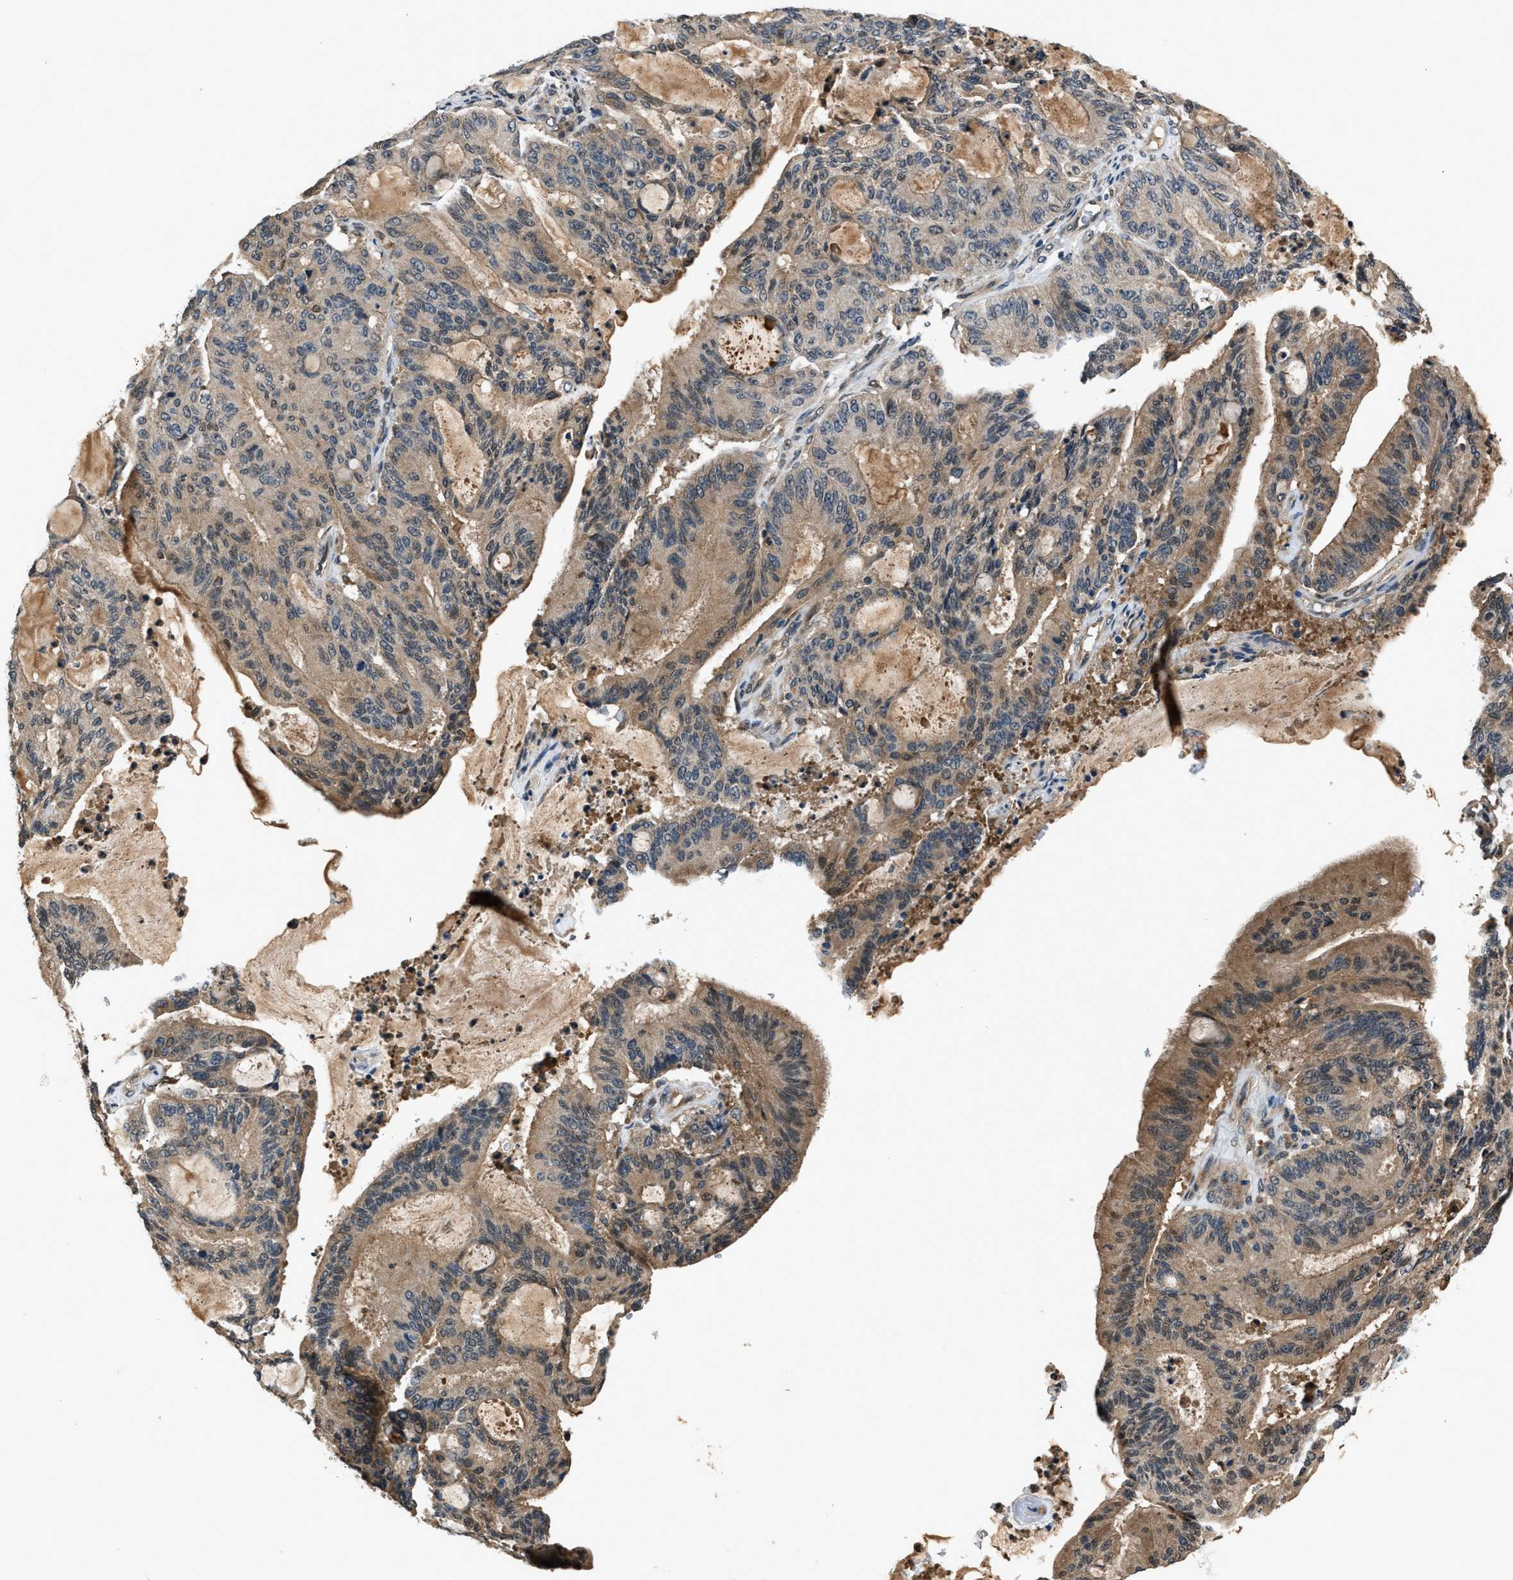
{"staining": {"intensity": "moderate", "quantity": ">75%", "location": "cytoplasmic/membranous"}, "tissue": "liver cancer", "cell_type": "Tumor cells", "image_type": "cancer", "snomed": [{"axis": "morphology", "description": "Cholangiocarcinoma"}, {"axis": "topography", "description": "Liver"}], "caption": "A histopathology image showing moderate cytoplasmic/membranous staining in approximately >75% of tumor cells in cholangiocarcinoma (liver), as visualized by brown immunohistochemical staining.", "gene": "TP53I3", "patient": {"sex": "female", "age": 73}}